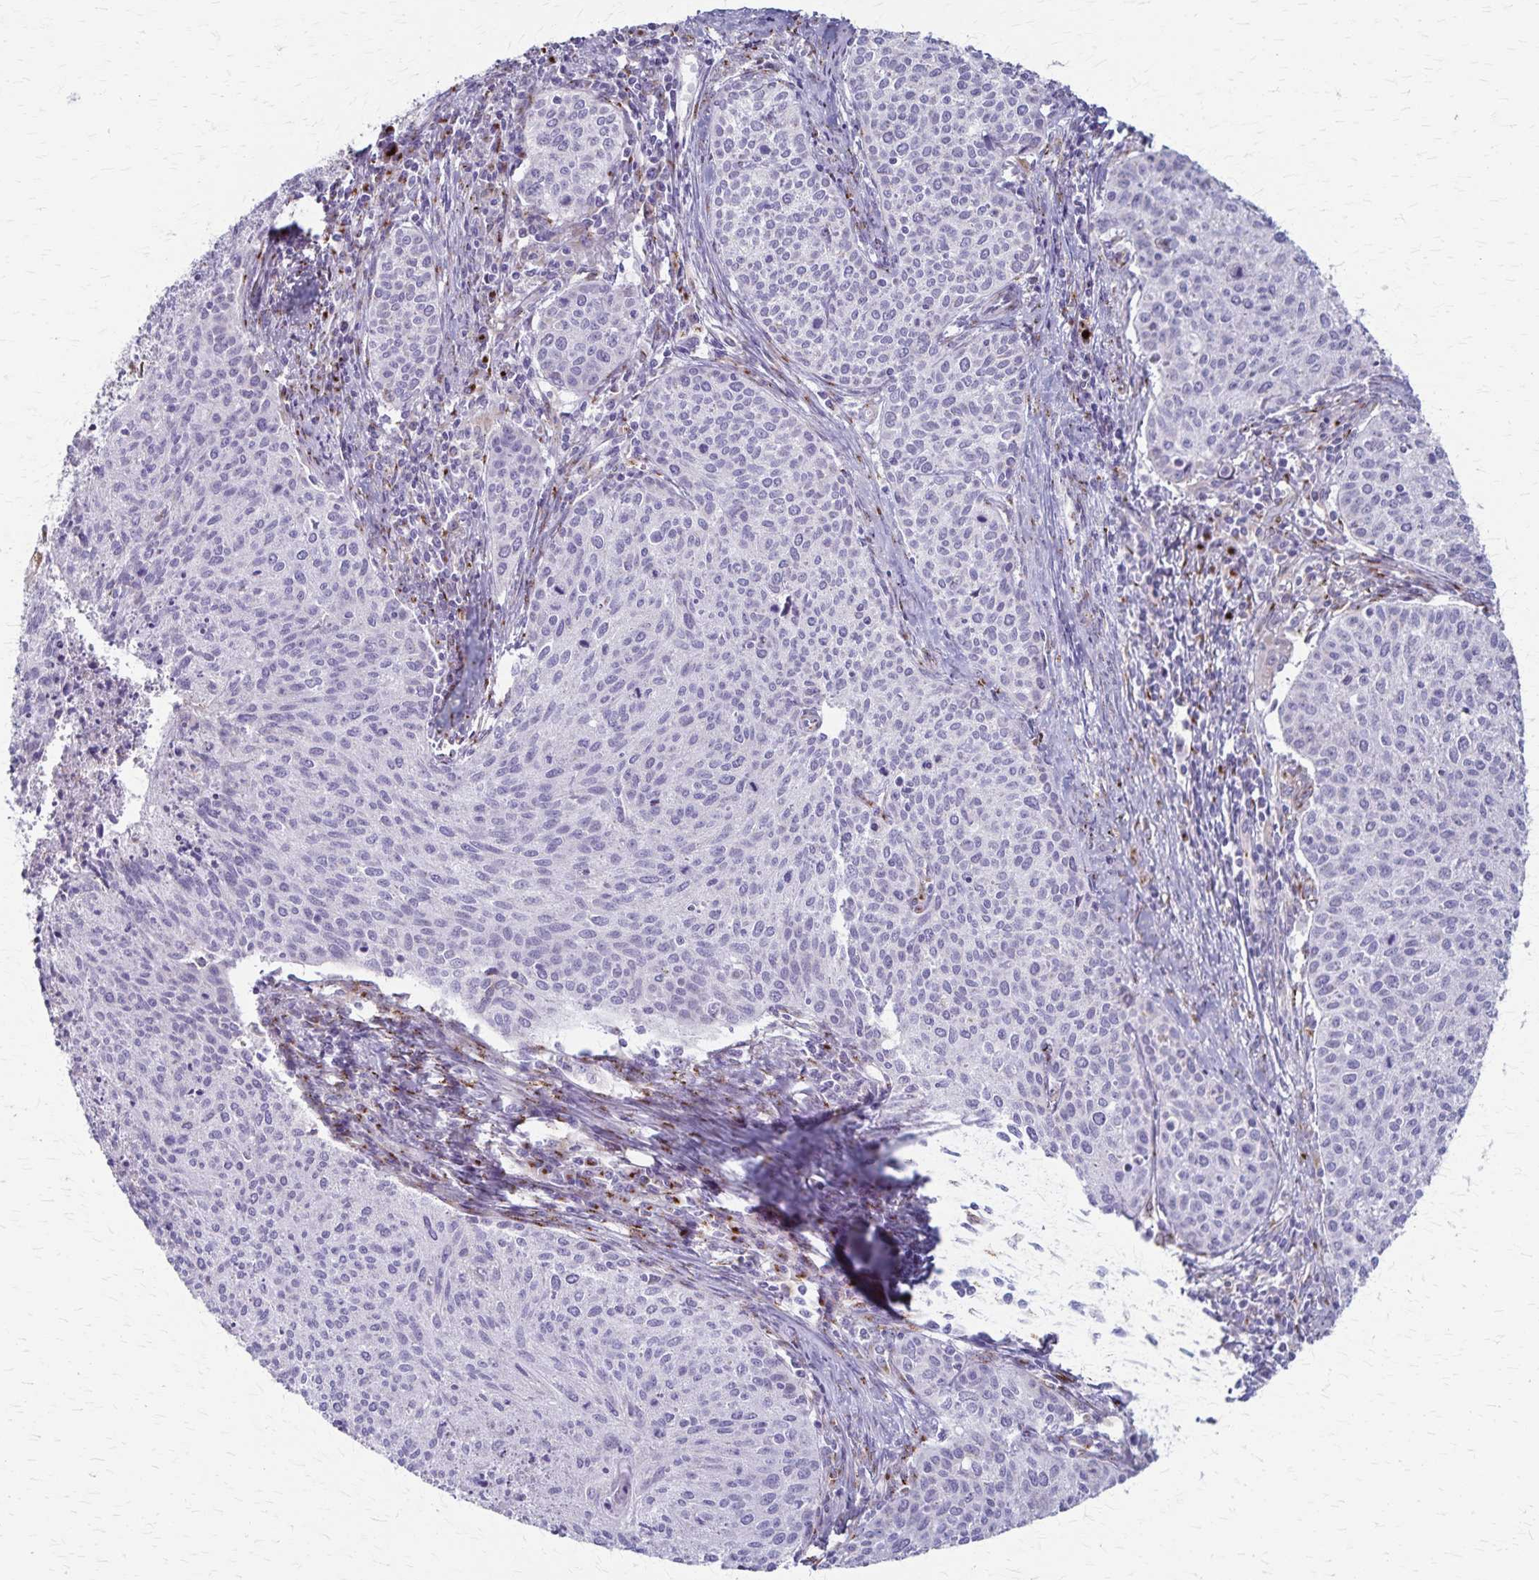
{"staining": {"intensity": "negative", "quantity": "none", "location": "none"}, "tissue": "cervical cancer", "cell_type": "Tumor cells", "image_type": "cancer", "snomed": [{"axis": "morphology", "description": "Squamous cell carcinoma, NOS"}, {"axis": "topography", "description": "Cervix"}], "caption": "A high-resolution micrograph shows immunohistochemistry staining of cervical cancer, which displays no significant staining in tumor cells. The staining was performed using DAB (3,3'-diaminobenzidine) to visualize the protein expression in brown, while the nuclei were stained in blue with hematoxylin (Magnification: 20x).", "gene": "MCFD2", "patient": {"sex": "female", "age": 38}}